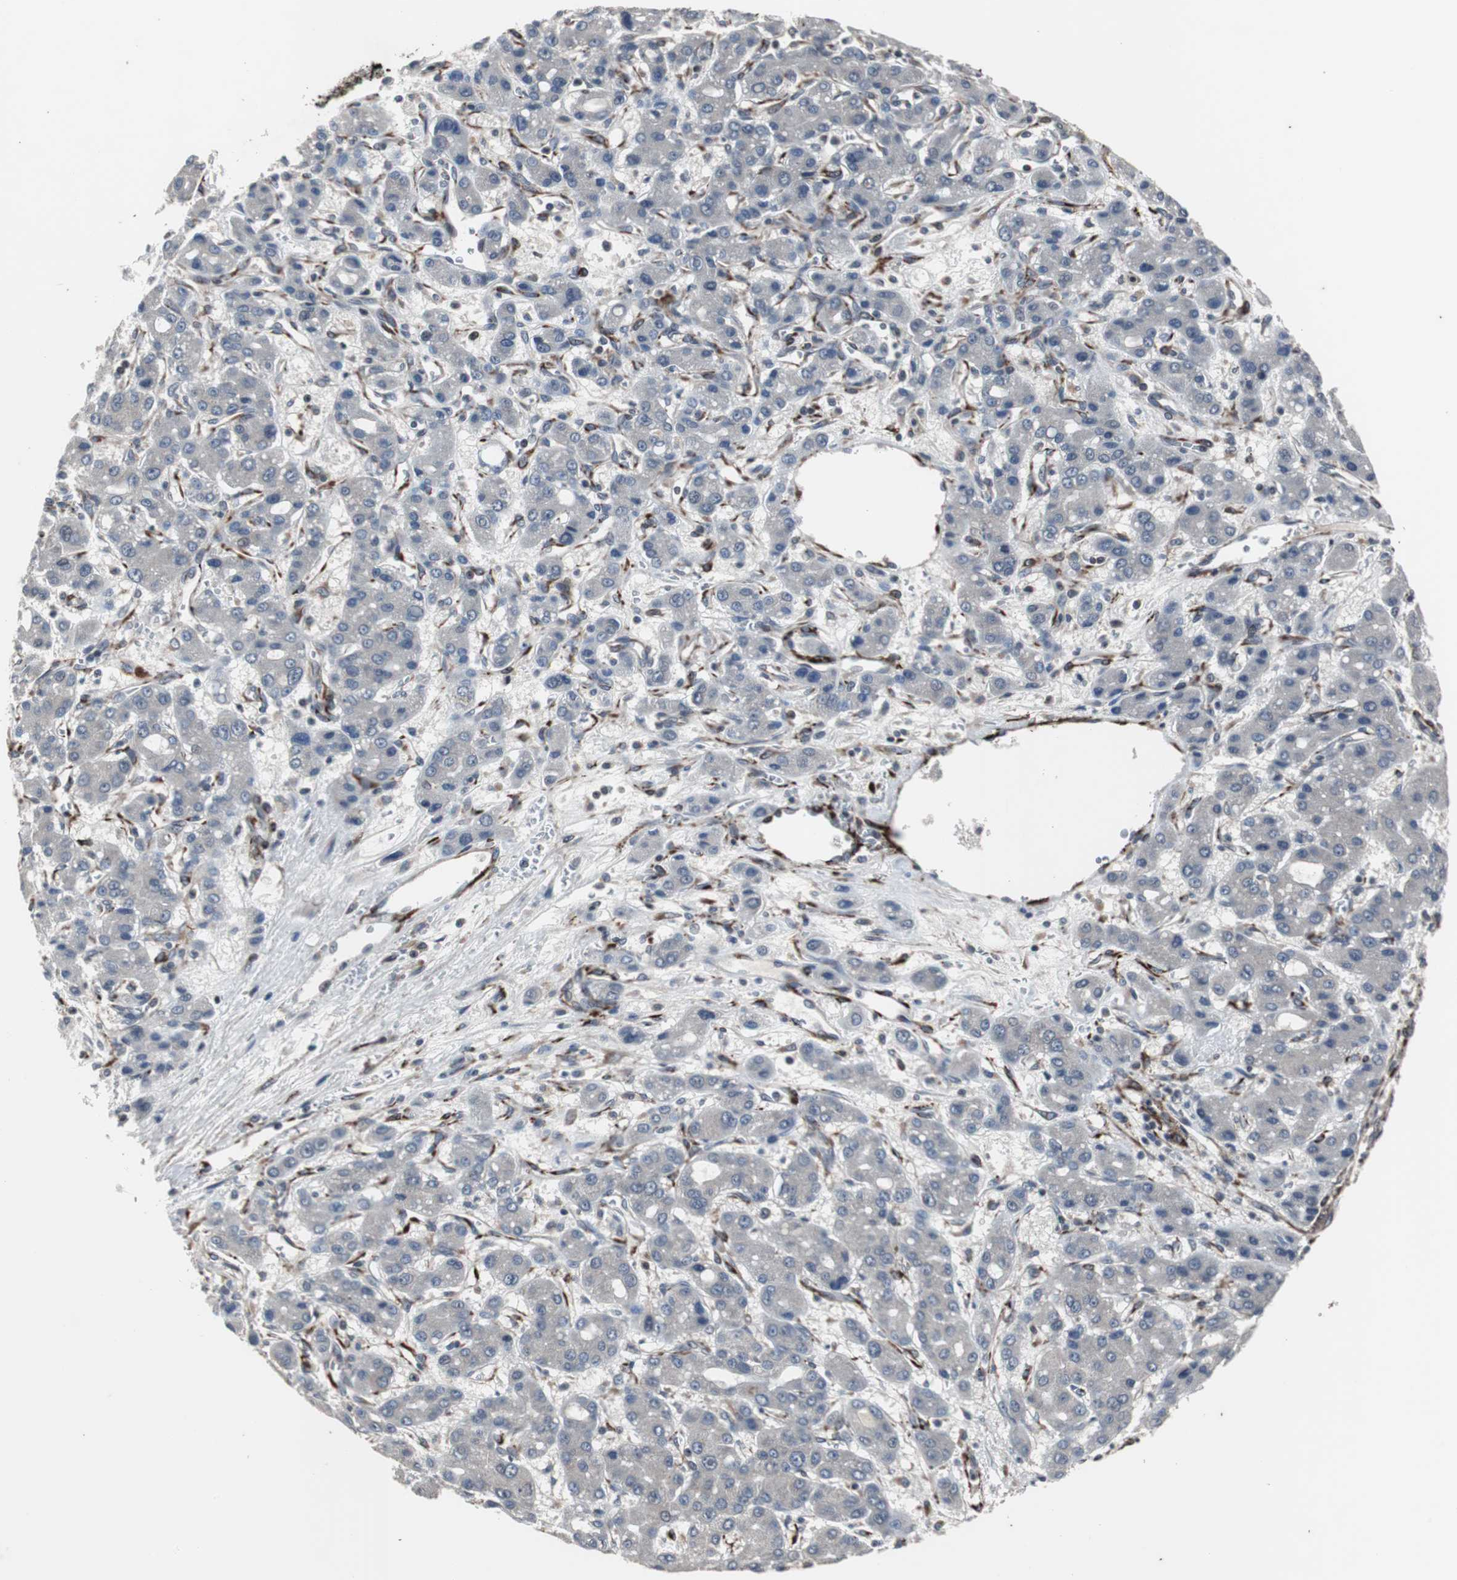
{"staining": {"intensity": "negative", "quantity": "none", "location": "none"}, "tissue": "liver cancer", "cell_type": "Tumor cells", "image_type": "cancer", "snomed": [{"axis": "morphology", "description": "Carcinoma, Hepatocellular, NOS"}, {"axis": "topography", "description": "Liver"}], "caption": "Liver cancer stained for a protein using immunohistochemistry (IHC) exhibits no expression tumor cells.", "gene": "CRADD", "patient": {"sex": "male", "age": 55}}